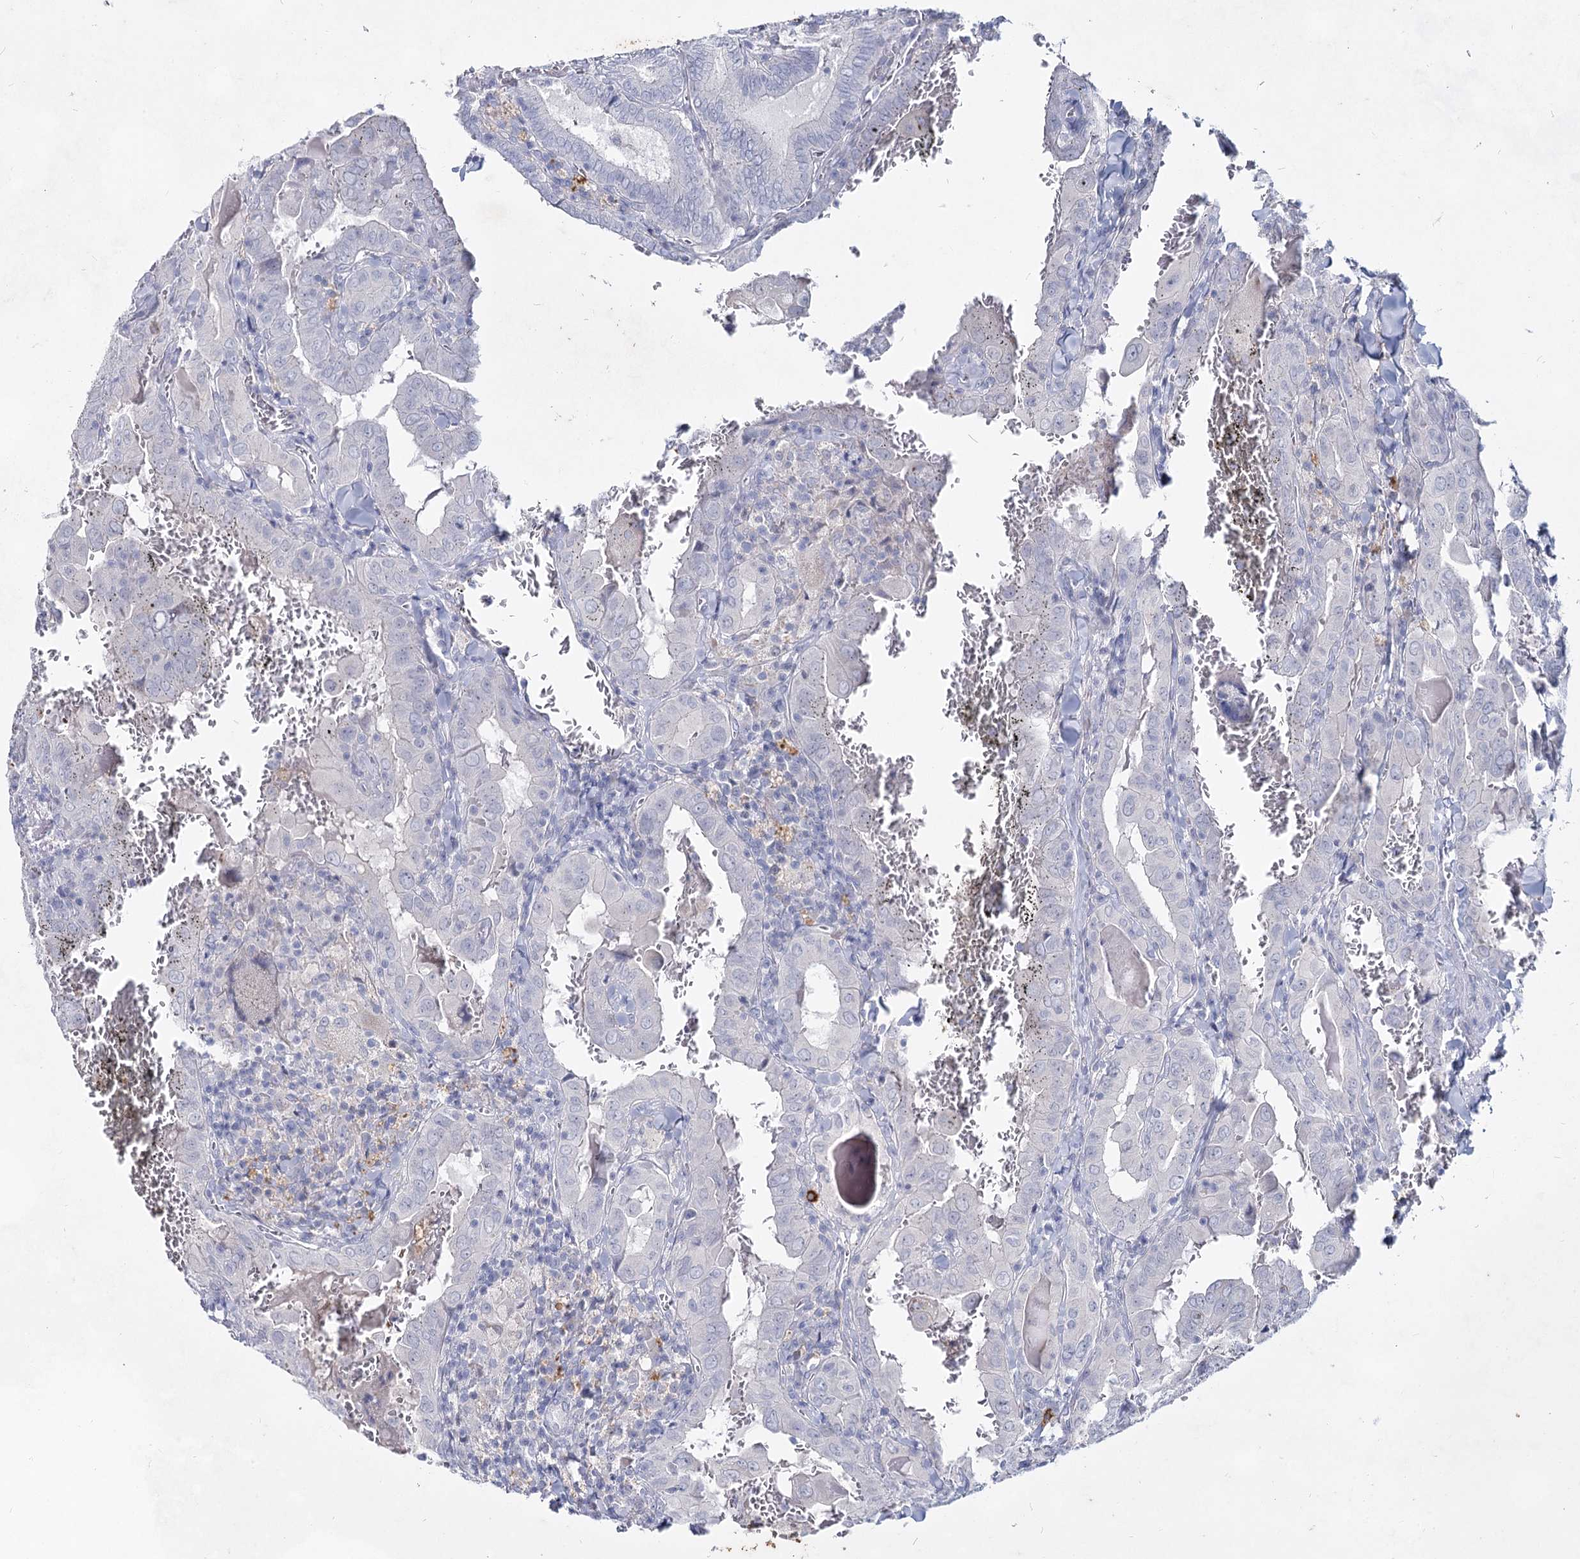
{"staining": {"intensity": "negative", "quantity": "none", "location": "none"}, "tissue": "thyroid cancer", "cell_type": "Tumor cells", "image_type": "cancer", "snomed": [{"axis": "morphology", "description": "Papillary adenocarcinoma, NOS"}, {"axis": "topography", "description": "Thyroid gland"}], "caption": "Image shows no protein expression in tumor cells of thyroid cancer tissue.", "gene": "CCDC73", "patient": {"sex": "female", "age": 72}}